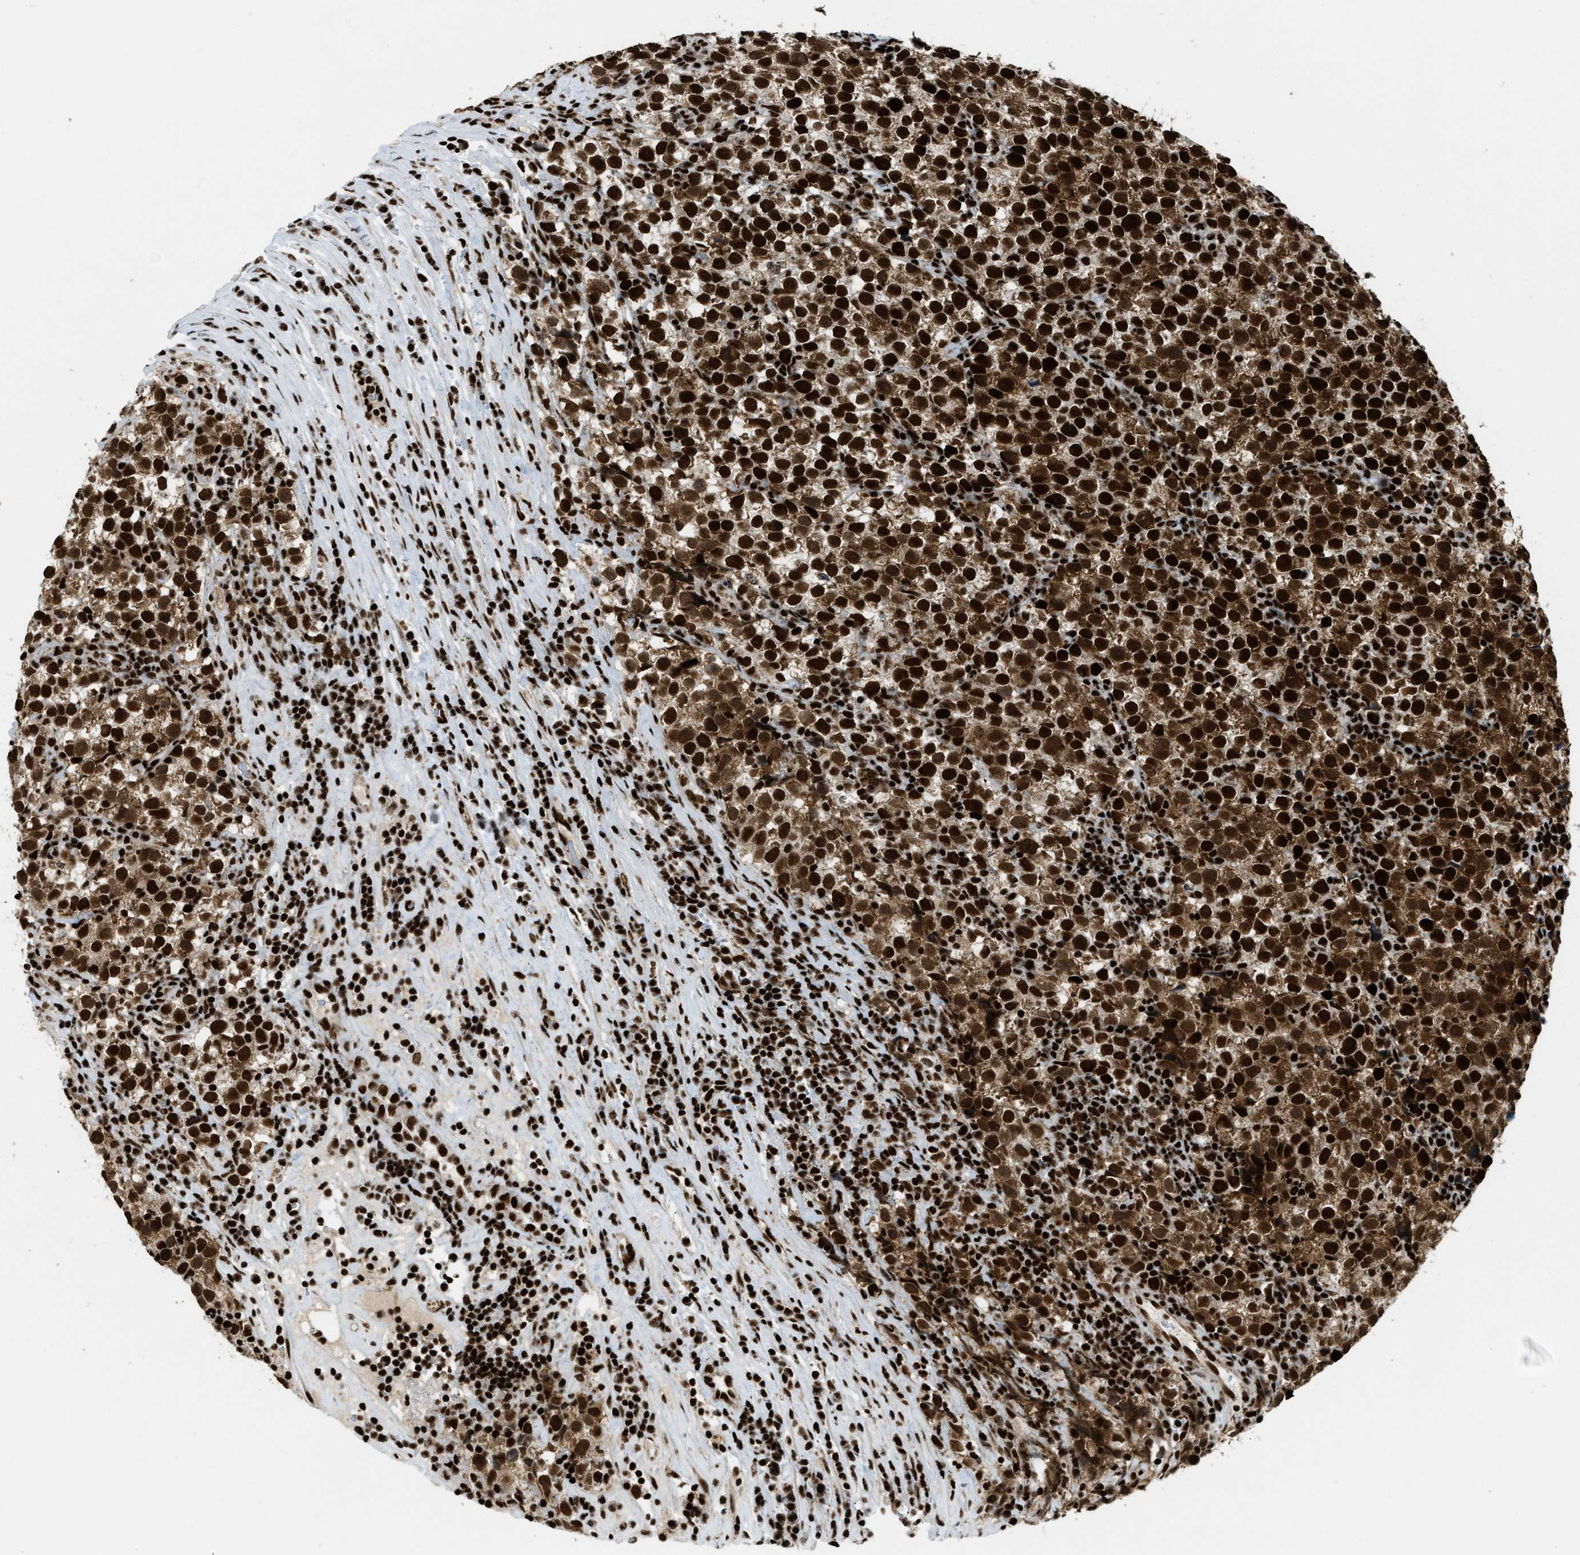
{"staining": {"intensity": "strong", "quantity": ">75%", "location": "cytoplasmic/membranous,nuclear"}, "tissue": "testis cancer", "cell_type": "Tumor cells", "image_type": "cancer", "snomed": [{"axis": "morphology", "description": "Normal tissue, NOS"}, {"axis": "morphology", "description": "Seminoma, NOS"}, {"axis": "topography", "description": "Testis"}], "caption": "The image shows a brown stain indicating the presence of a protein in the cytoplasmic/membranous and nuclear of tumor cells in testis cancer (seminoma).", "gene": "GABPB1", "patient": {"sex": "male", "age": 43}}